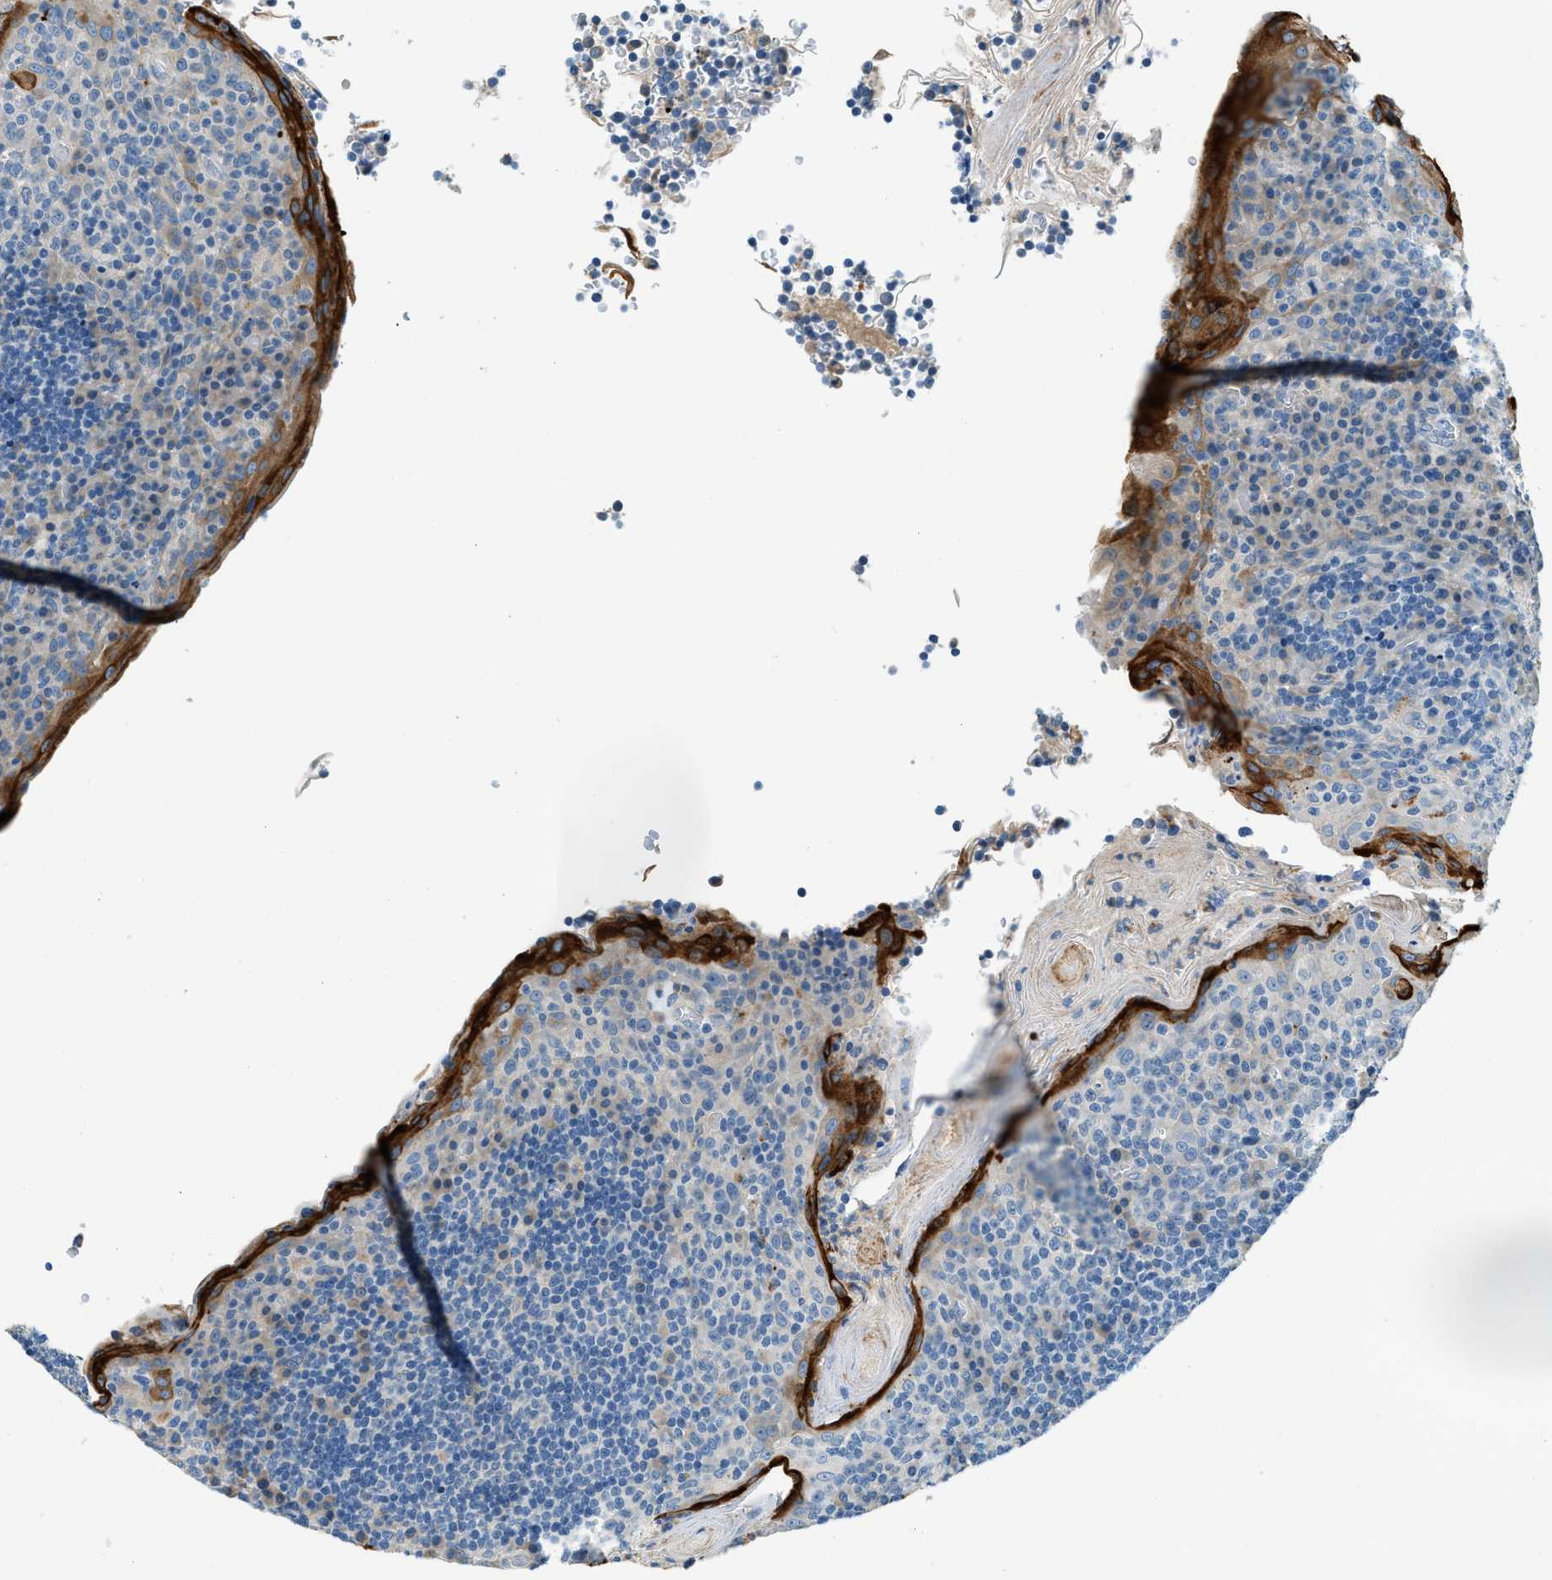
{"staining": {"intensity": "negative", "quantity": "none", "location": "none"}, "tissue": "tonsil", "cell_type": "Germinal center cells", "image_type": "normal", "snomed": [{"axis": "morphology", "description": "Normal tissue, NOS"}, {"axis": "topography", "description": "Tonsil"}], "caption": "Germinal center cells show no significant expression in unremarkable tonsil.", "gene": "ZNF367", "patient": {"sex": "male", "age": 17}}